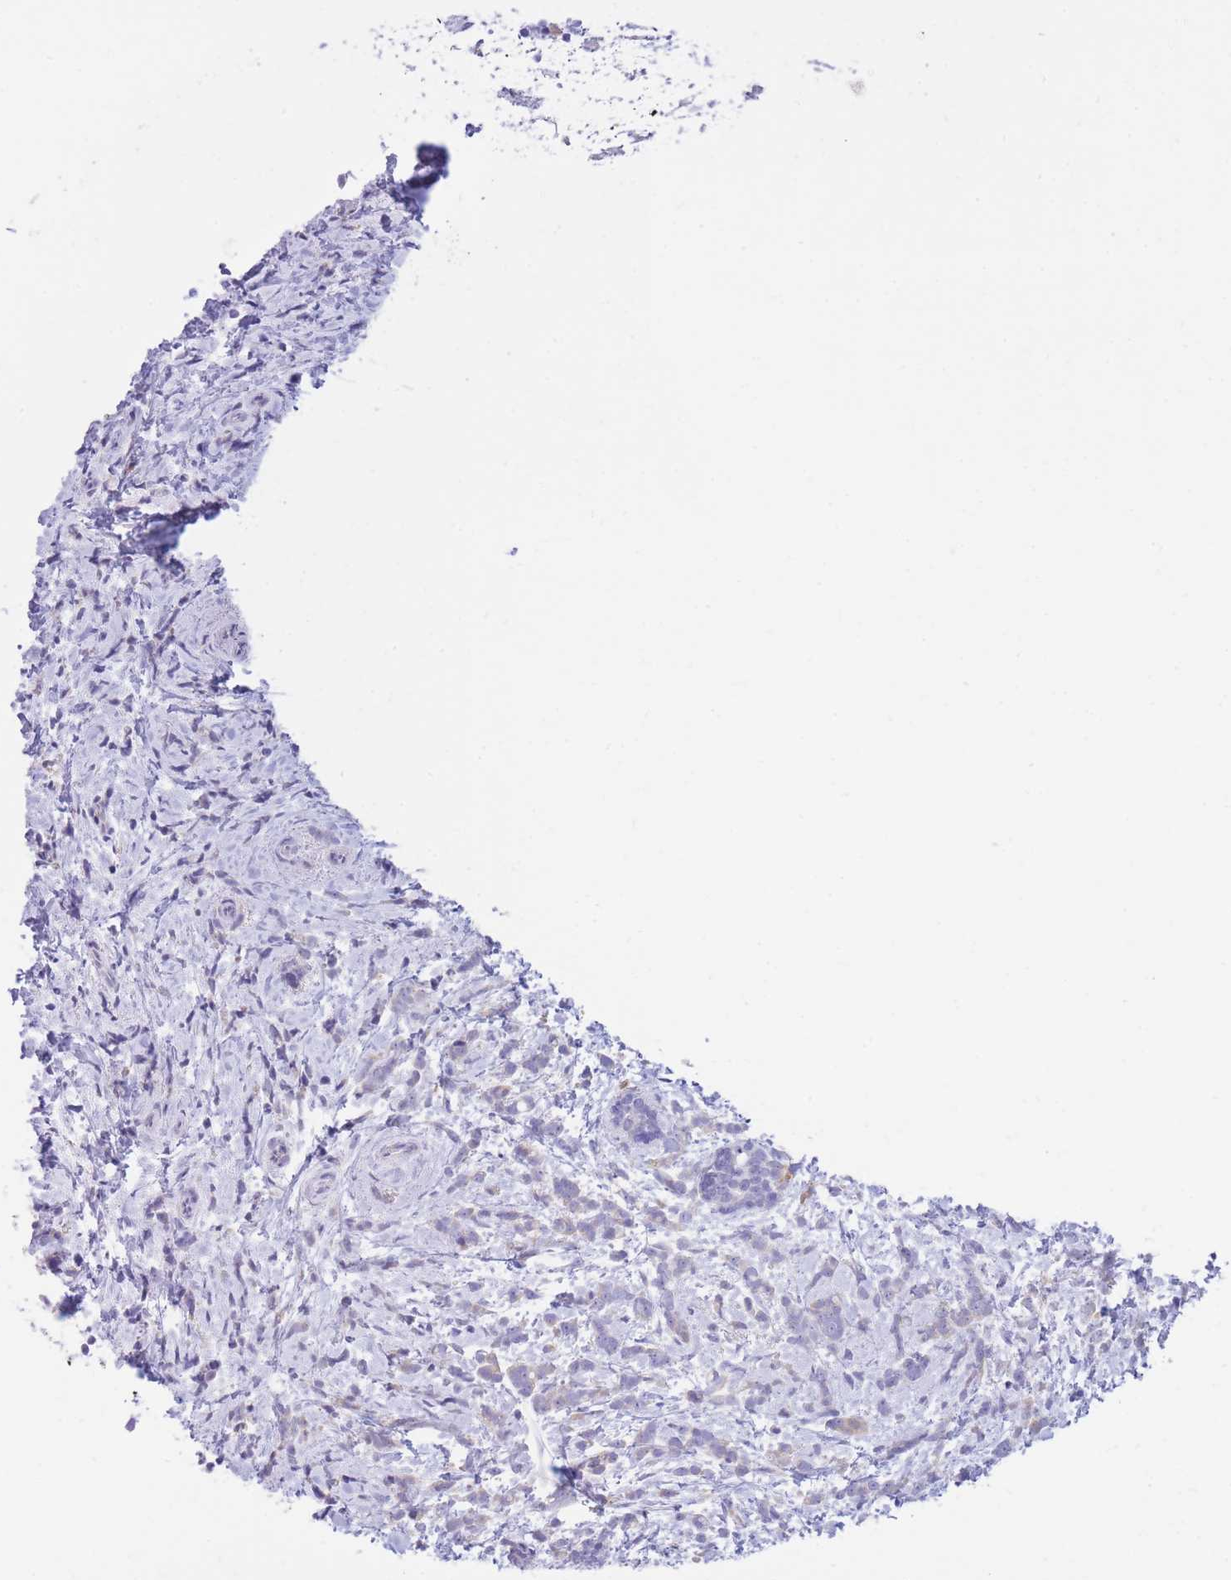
{"staining": {"intensity": "negative", "quantity": "none", "location": "none"}, "tissue": "breast cancer", "cell_type": "Tumor cells", "image_type": "cancer", "snomed": [{"axis": "morphology", "description": "Lobular carcinoma"}, {"axis": "topography", "description": "Breast"}], "caption": "High power microscopy image of an immunohistochemistry image of lobular carcinoma (breast), revealing no significant positivity in tumor cells.", "gene": "SSUH2", "patient": {"sex": "female", "age": 58}}